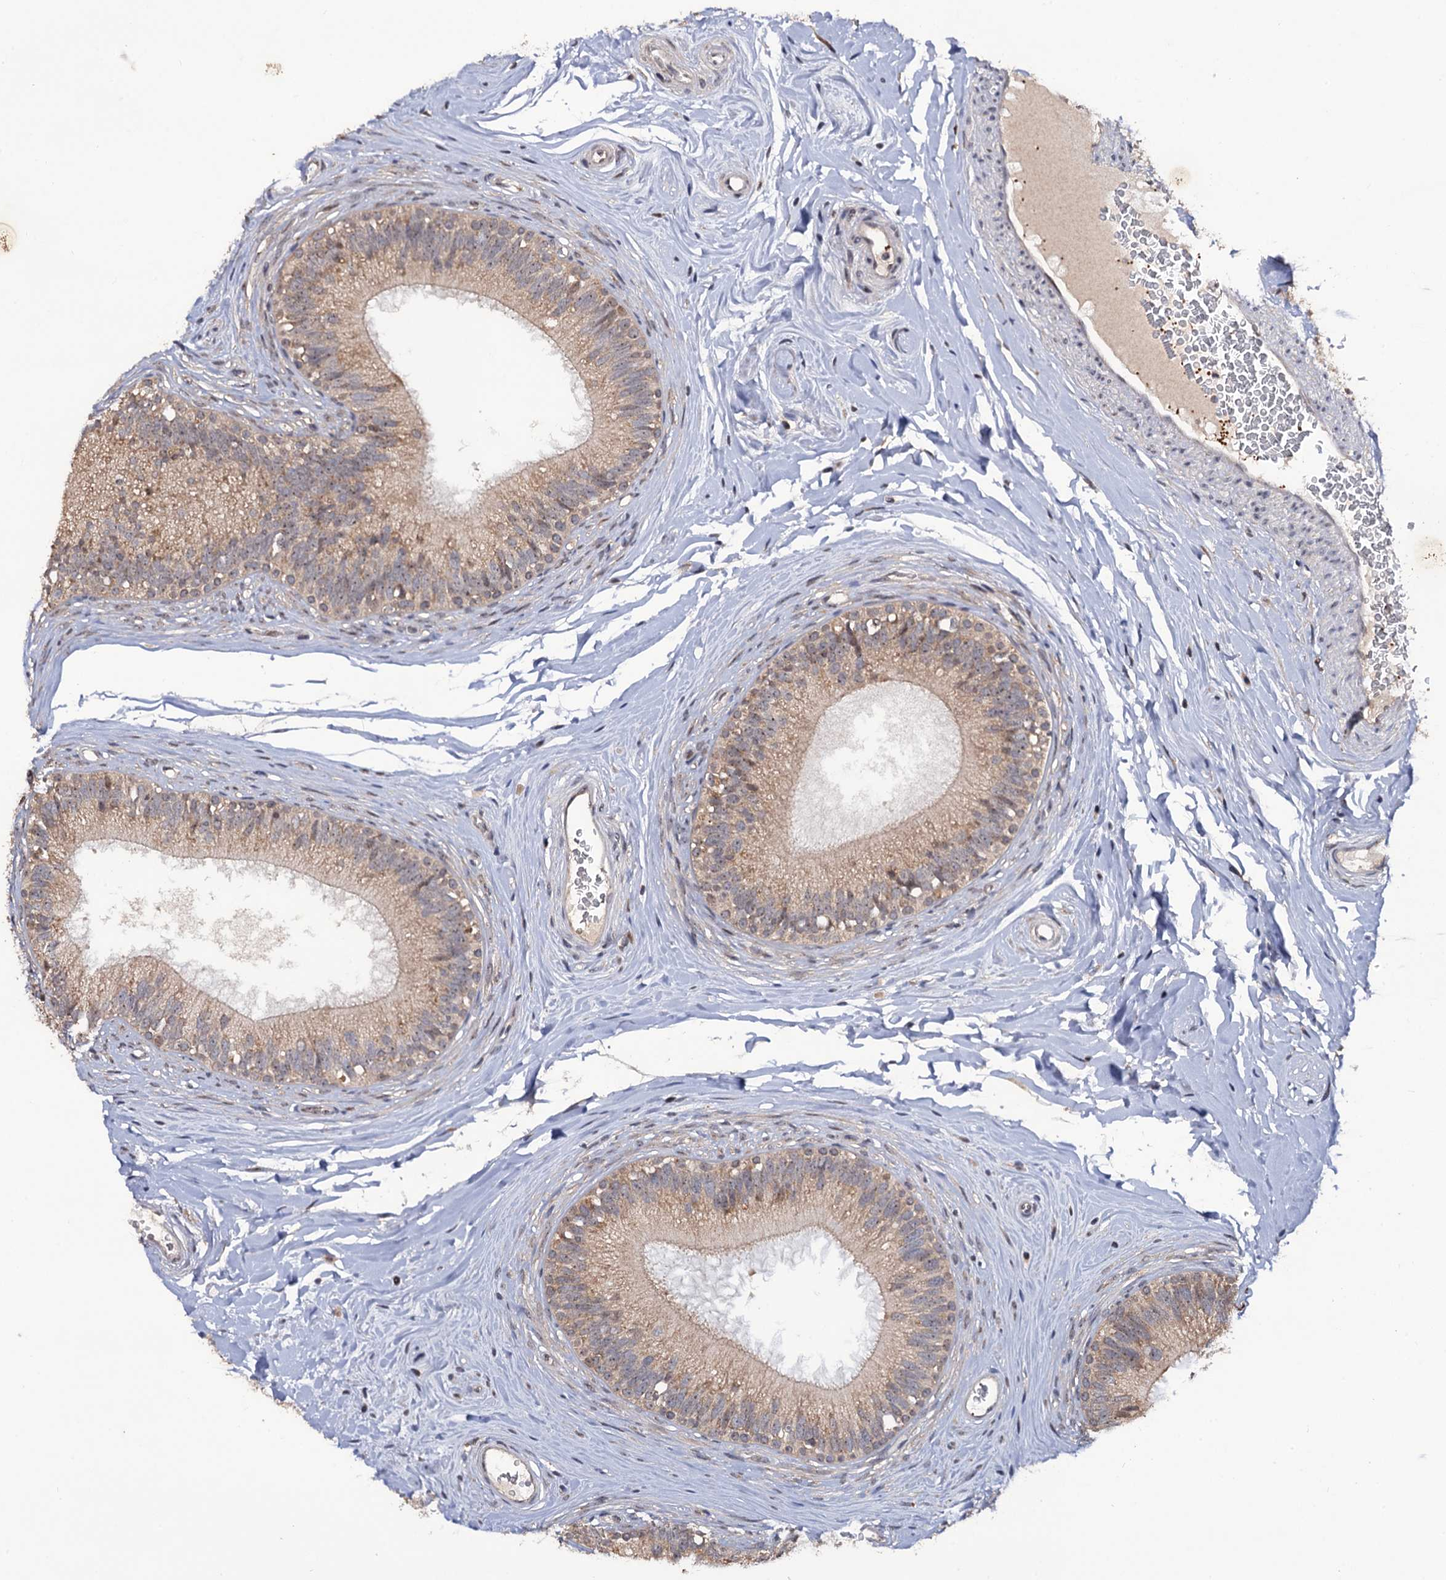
{"staining": {"intensity": "weak", "quantity": ">75%", "location": "cytoplasmic/membranous"}, "tissue": "epididymis", "cell_type": "Glandular cells", "image_type": "normal", "snomed": [{"axis": "morphology", "description": "Normal tissue, NOS"}, {"axis": "topography", "description": "Epididymis"}], "caption": "Brown immunohistochemical staining in normal epididymis demonstrates weak cytoplasmic/membranous positivity in about >75% of glandular cells.", "gene": "LRRC63", "patient": {"sex": "male", "age": 33}}